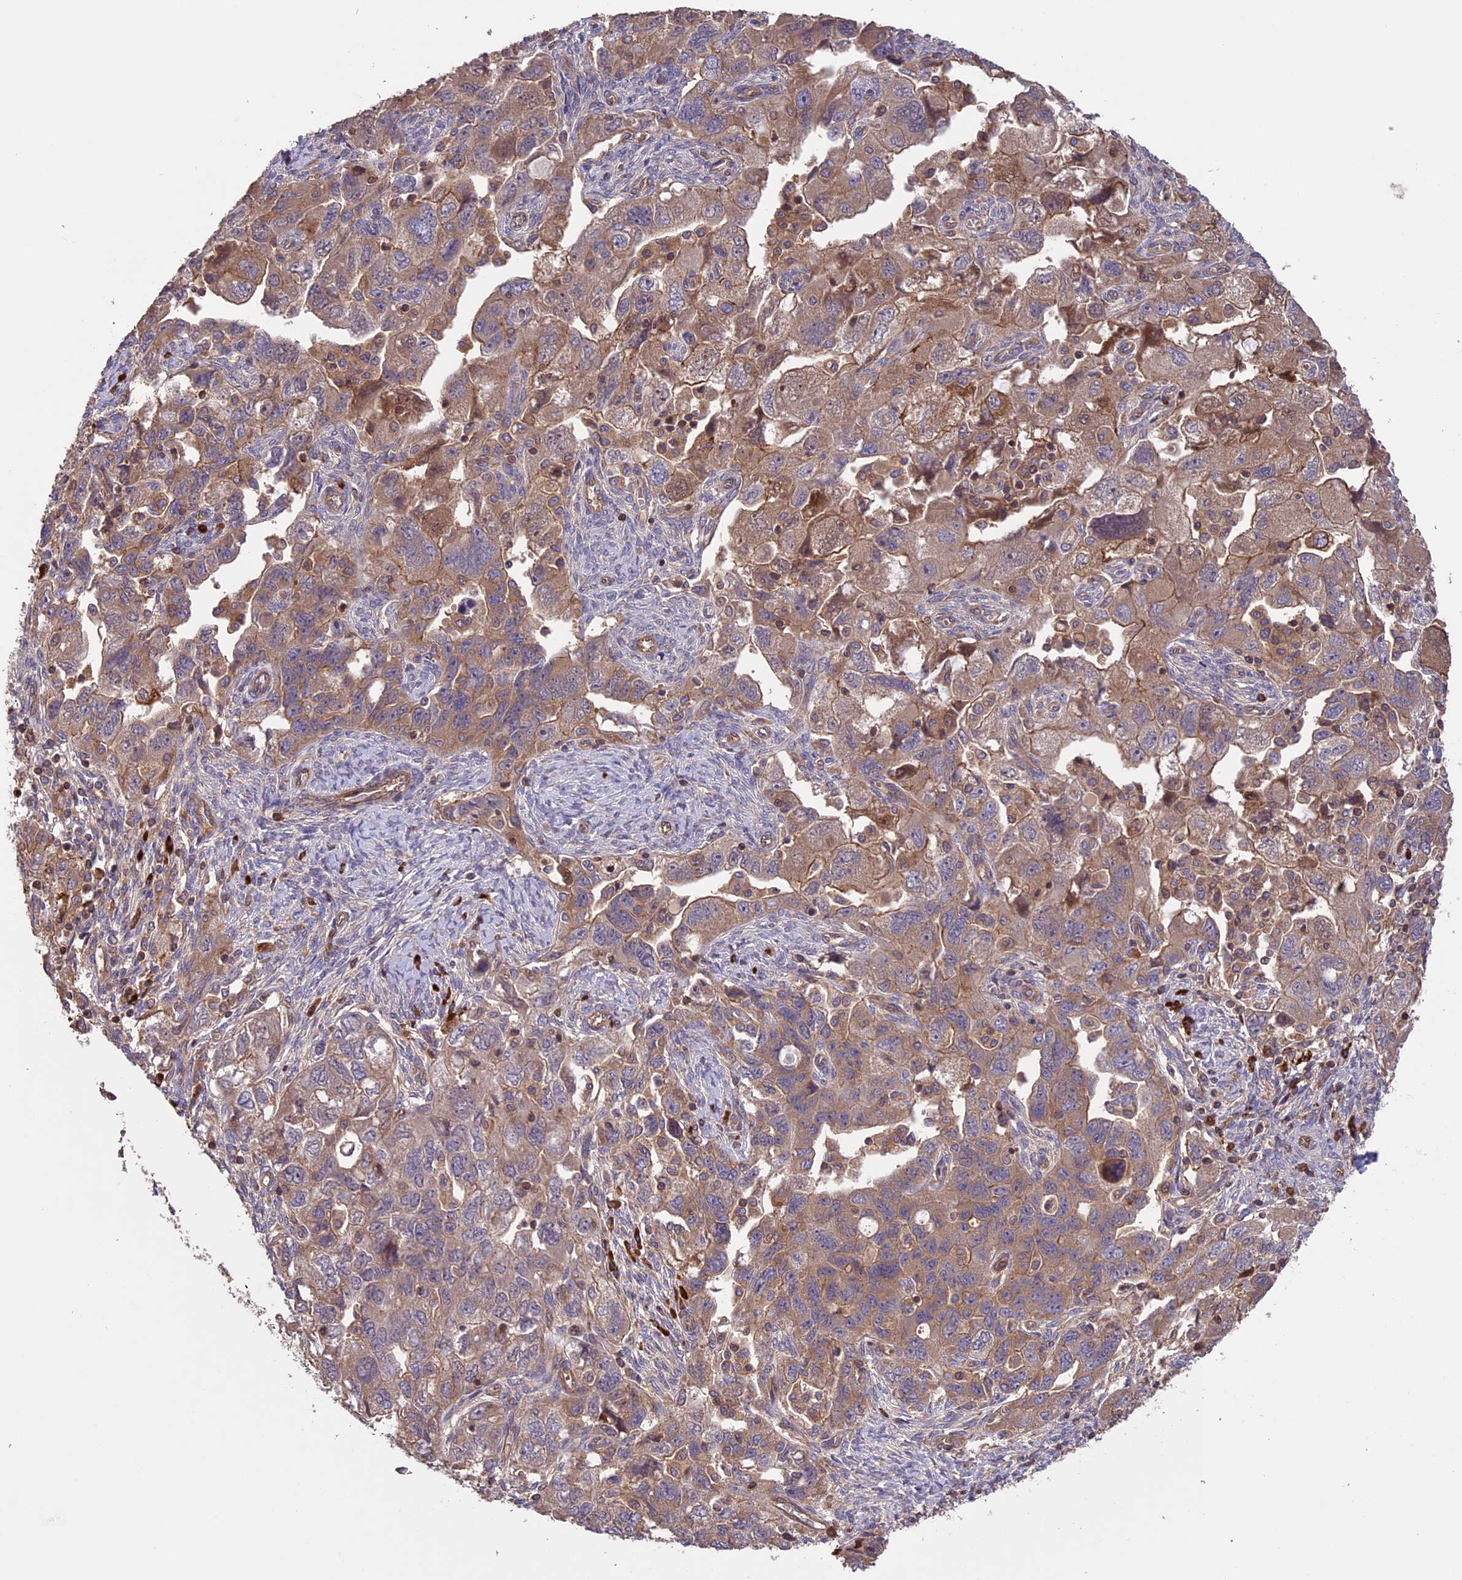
{"staining": {"intensity": "moderate", "quantity": ">75%", "location": "cytoplasmic/membranous"}, "tissue": "ovarian cancer", "cell_type": "Tumor cells", "image_type": "cancer", "snomed": [{"axis": "morphology", "description": "Carcinoma, NOS"}, {"axis": "morphology", "description": "Cystadenocarcinoma, serous, NOS"}, {"axis": "topography", "description": "Ovary"}], "caption": "Moderate cytoplasmic/membranous expression is seen in about >75% of tumor cells in ovarian cancer (carcinoma).", "gene": "GAS8", "patient": {"sex": "female", "age": 69}}